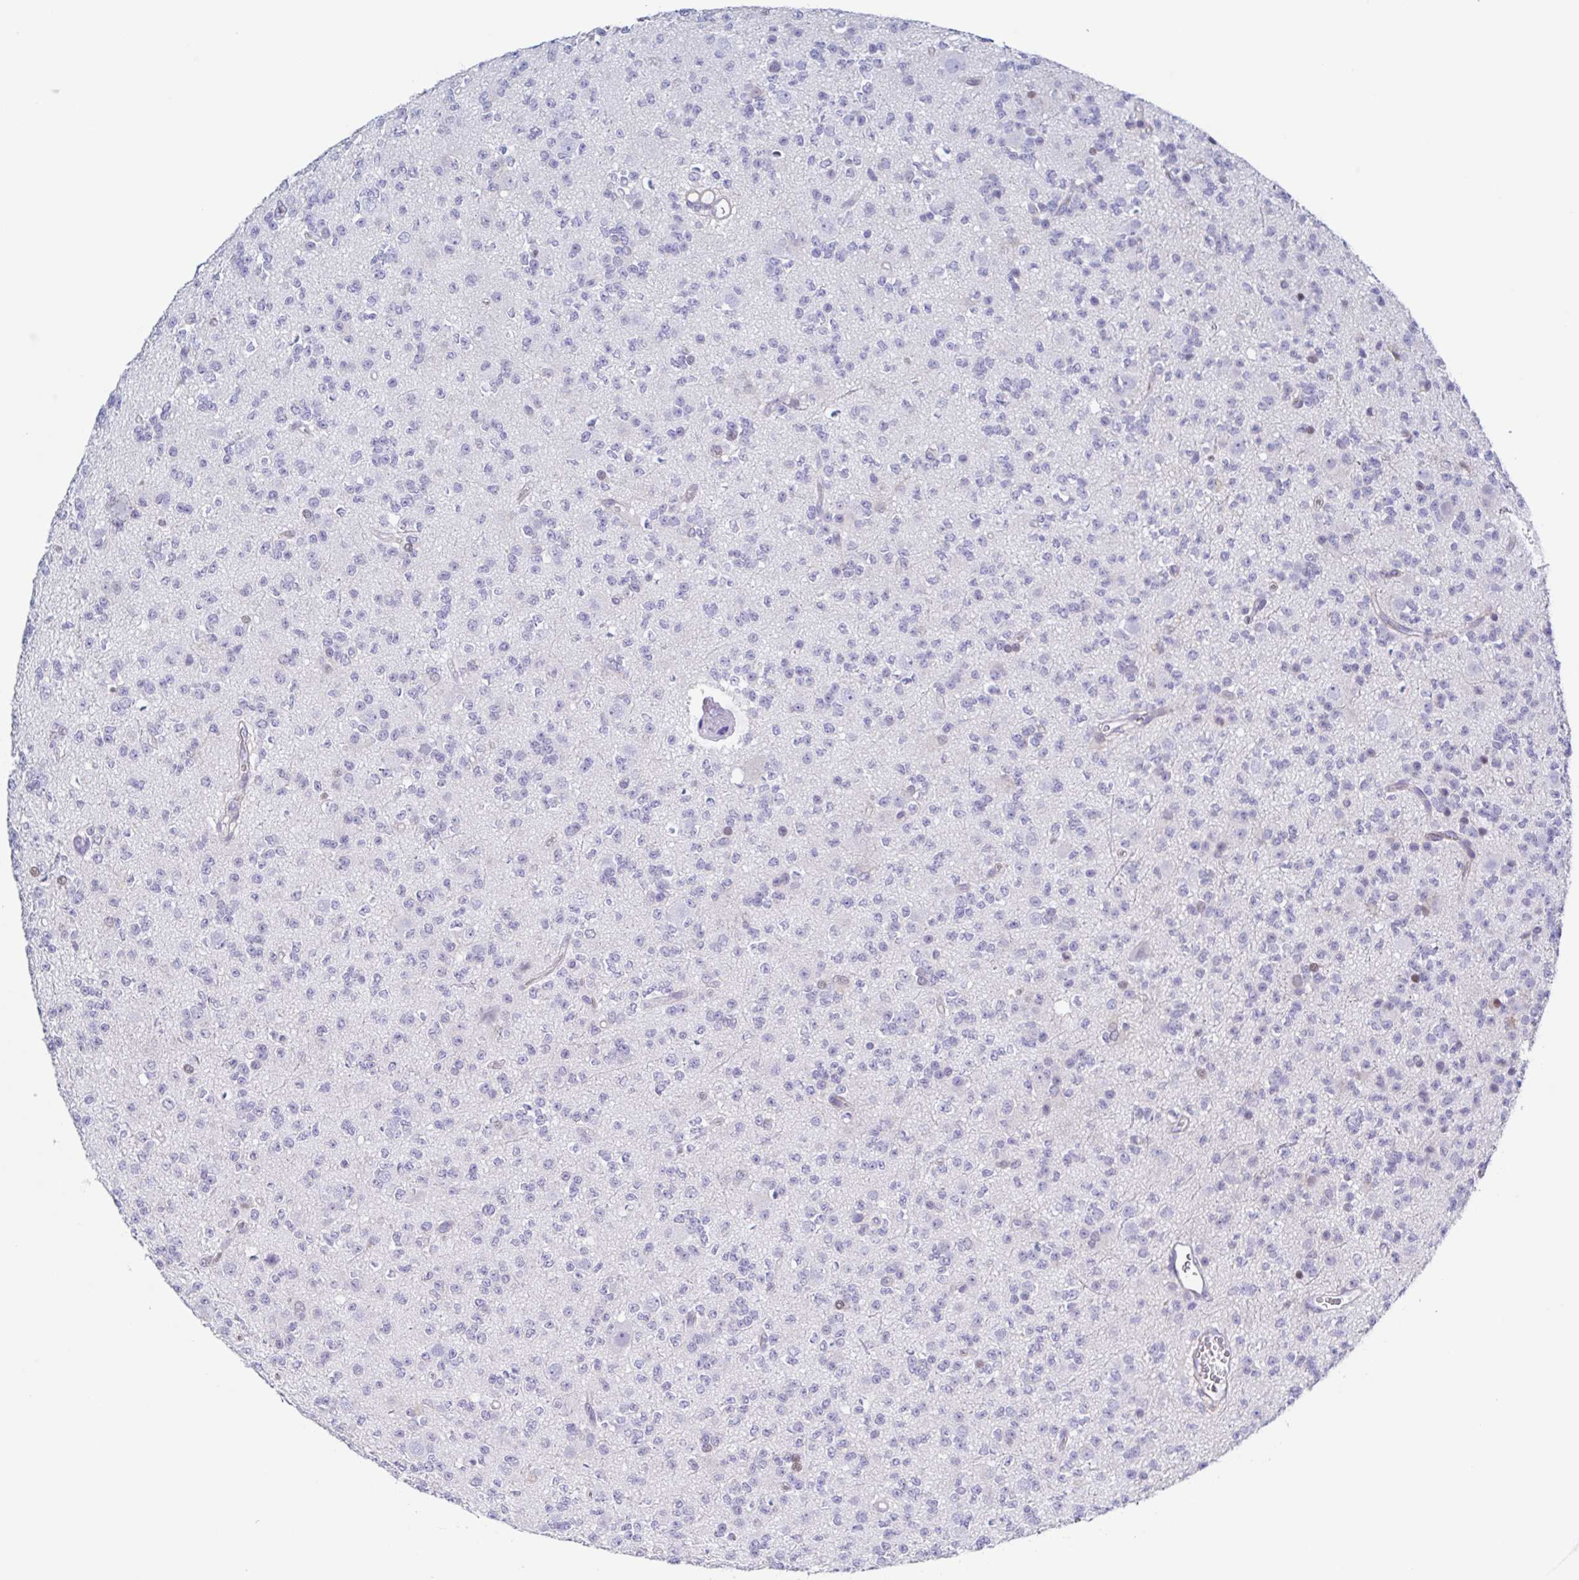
{"staining": {"intensity": "negative", "quantity": "none", "location": "none"}, "tissue": "glioma", "cell_type": "Tumor cells", "image_type": "cancer", "snomed": [{"axis": "morphology", "description": "Glioma, malignant, High grade"}, {"axis": "topography", "description": "Brain"}], "caption": "Malignant glioma (high-grade) was stained to show a protein in brown. There is no significant positivity in tumor cells. Nuclei are stained in blue.", "gene": "PBOV1", "patient": {"sex": "male", "age": 36}}